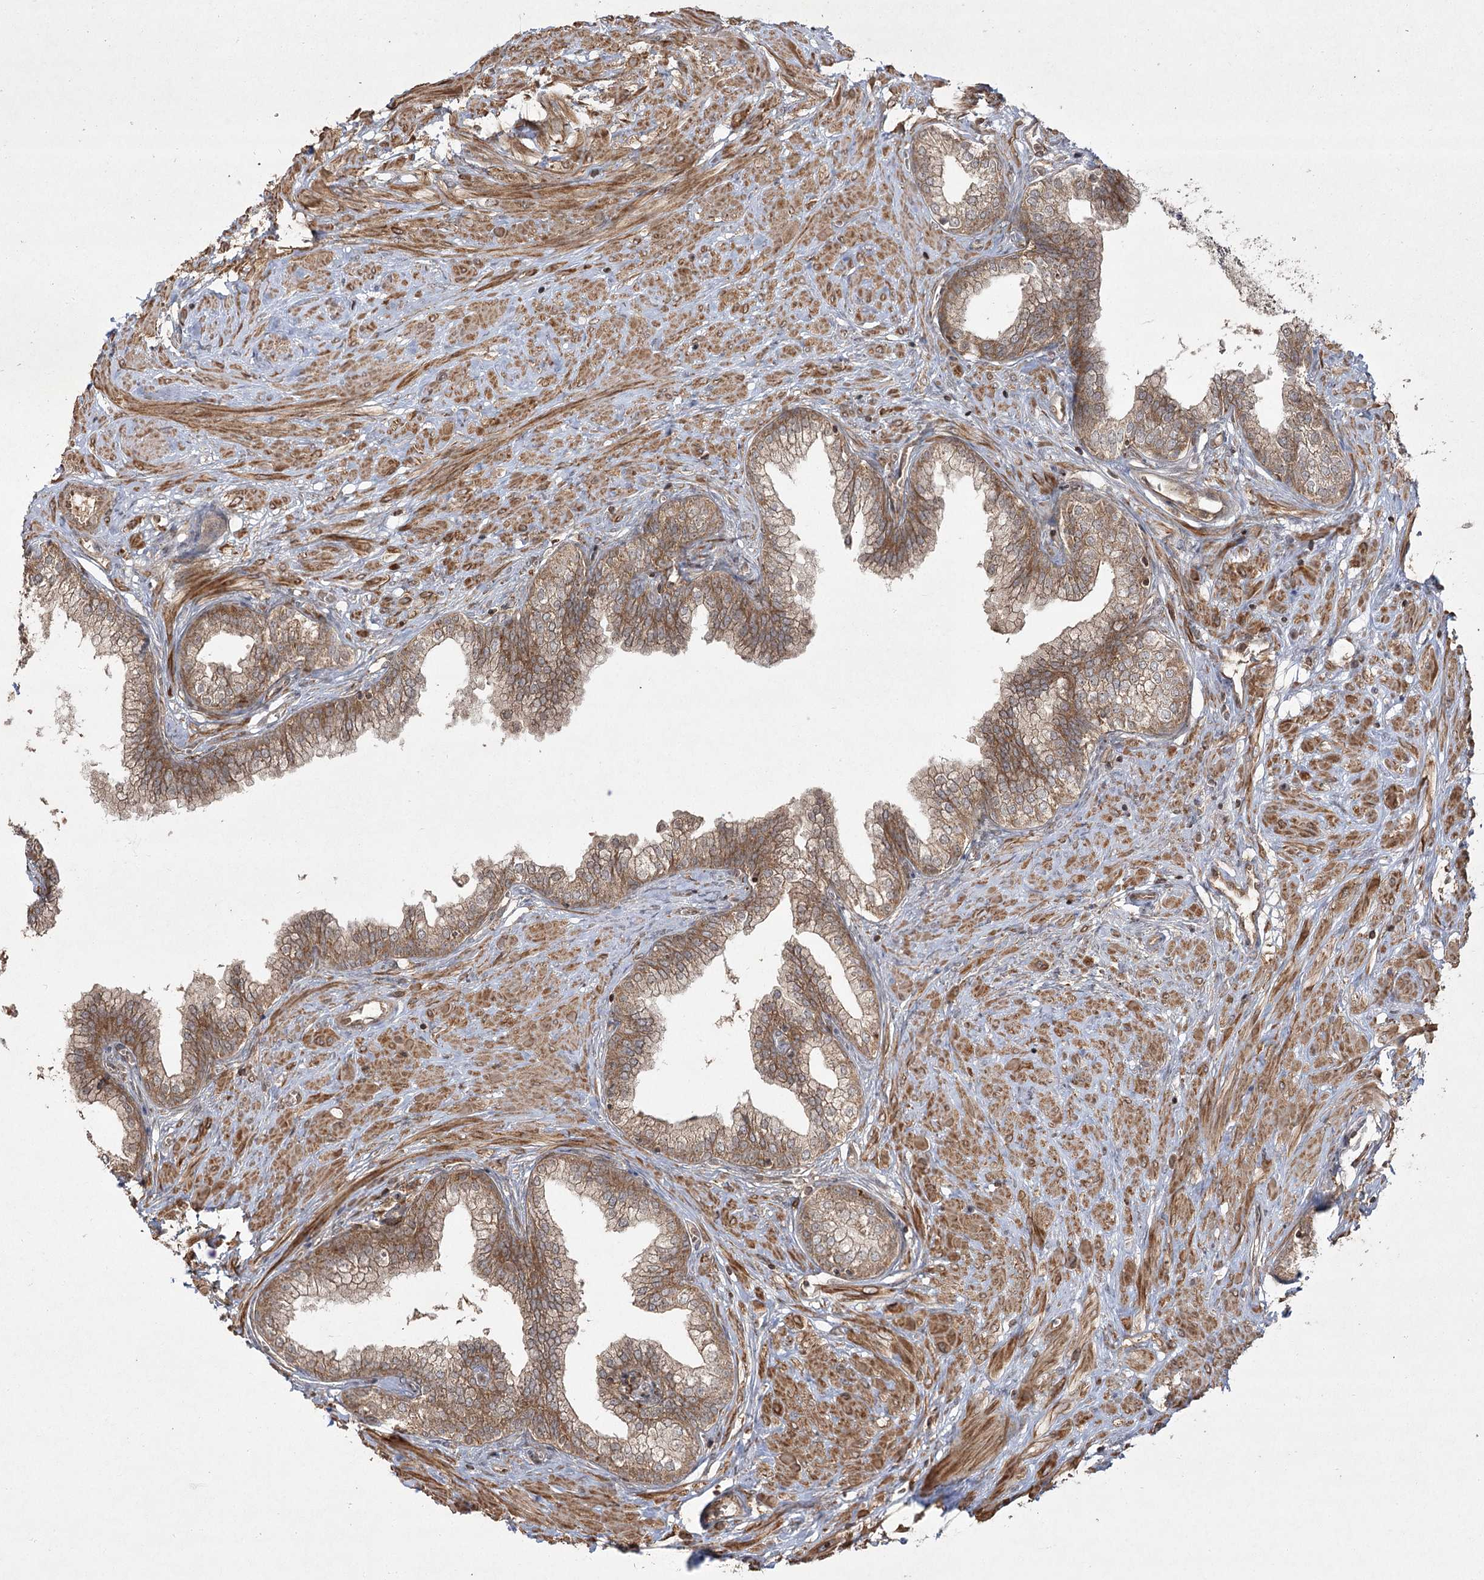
{"staining": {"intensity": "strong", "quantity": ">75%", "location": "cytoplasmic/membranous"}, "tissue": "prostate", "cell_type": "Glandular cells", "image_type": "normal", "snomed": [{"axis": "morphology", "description": "Normal tissue, NOS"}, {"axis": "morphology", "description": "Urothelial carcinoma, Low grade"}, {"axis": "topography", "description": "Urinary bladder"}, {"axis": "topography", "description": "Prostate"}], "caption": "Prostate was stained to show a protein in brown. There is high levels of strong cytoplasmic/membranous positivity in about >75% of glandular cells.", "gene": "CPLANE1", "patient": {"sex": "male", "age": 60}}